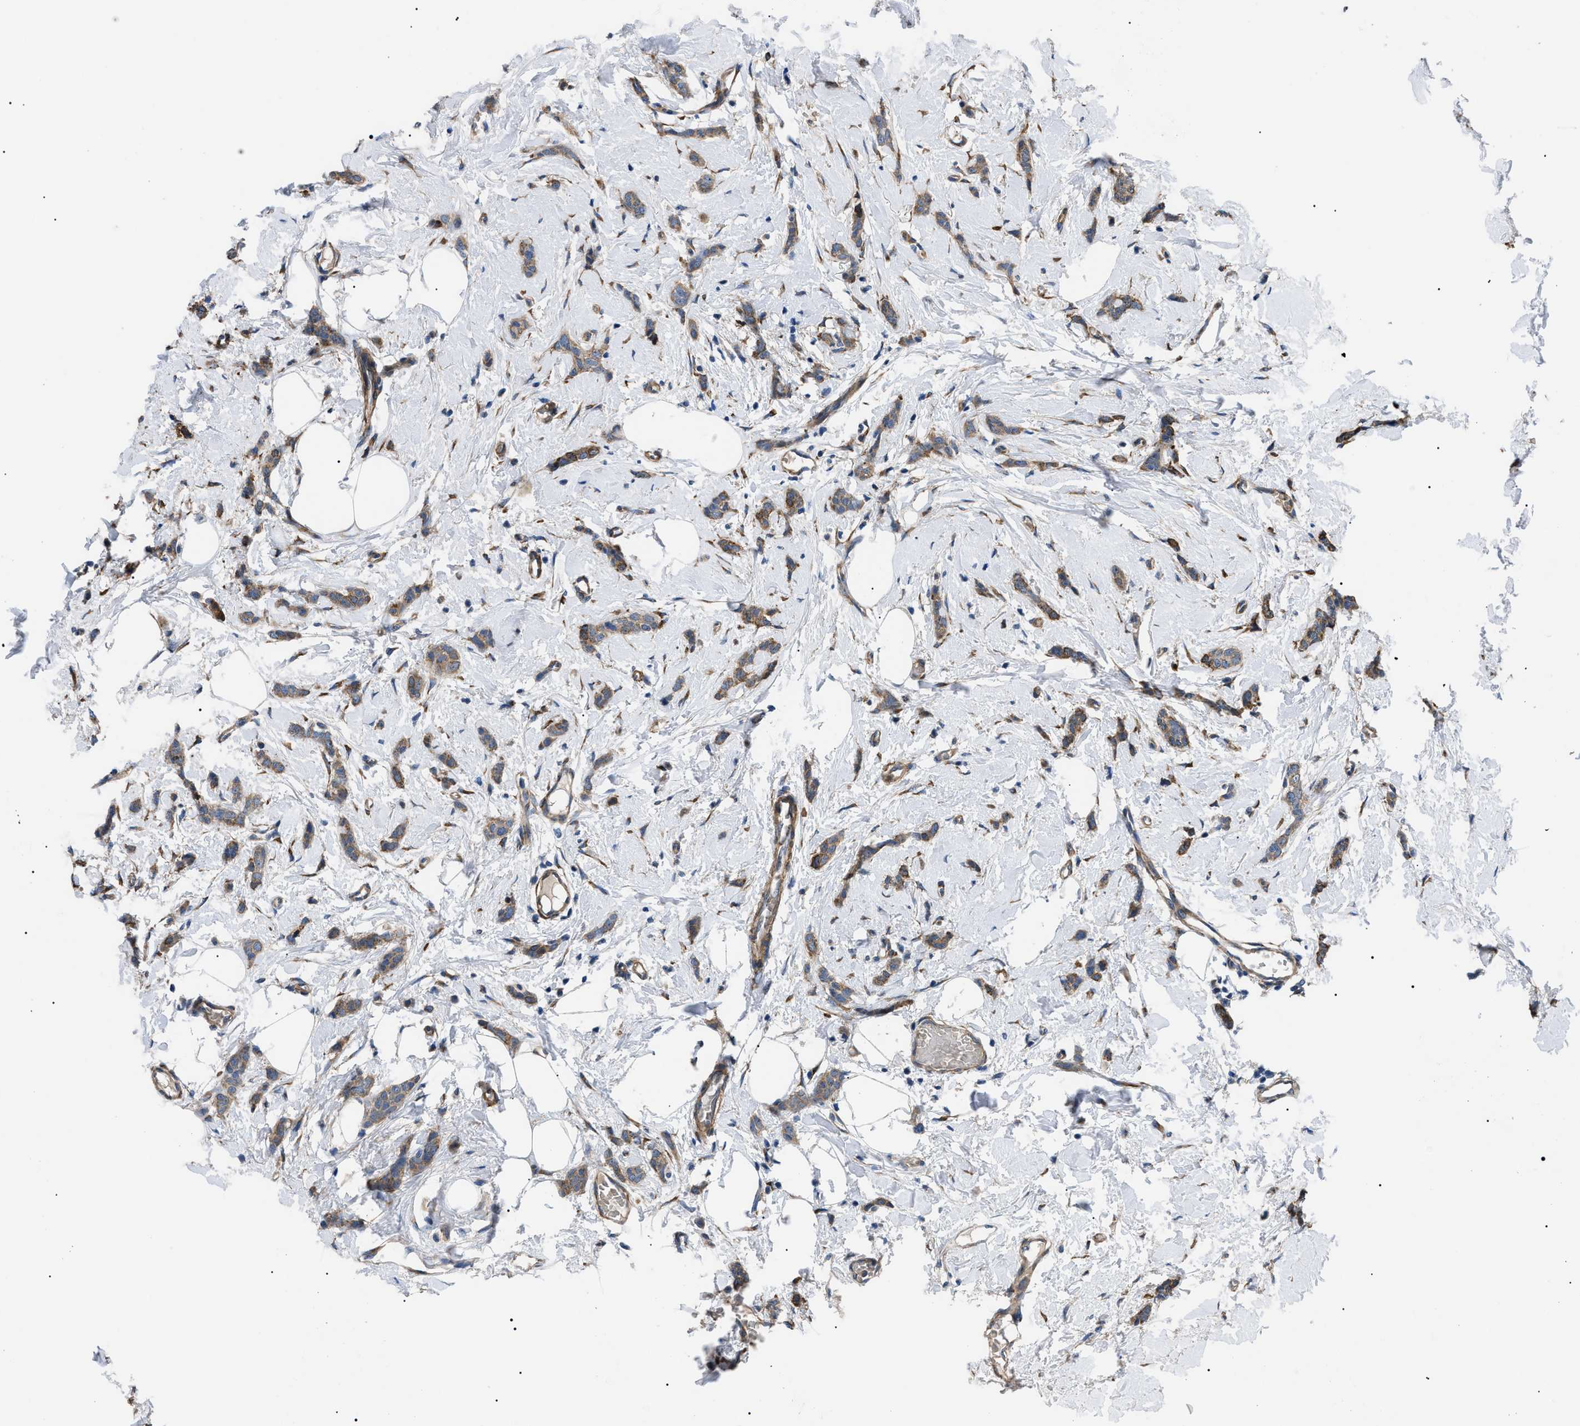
{"staining": {"intensity": "moderate", "quantity": ">75%", "location": "cytoplasmic/membranous"}, "tissue": "breast cancer", "cell_type": "Tumor cells", "image_type": "cancer", "snomed": [{"axis": "morphology", "description": "Lobular carcinoma"}, {"axis": "topography", "description": "Skin"}, {"axis": "topography", "description": "Breast"}], "caption": "The immunohistochemical stain highlights moderate cytoplasmic/membranous positivity in tumor cells of breast cancer tissue.", "gene": "MYO10", "patient": {"sex": "female", "age": 46}}